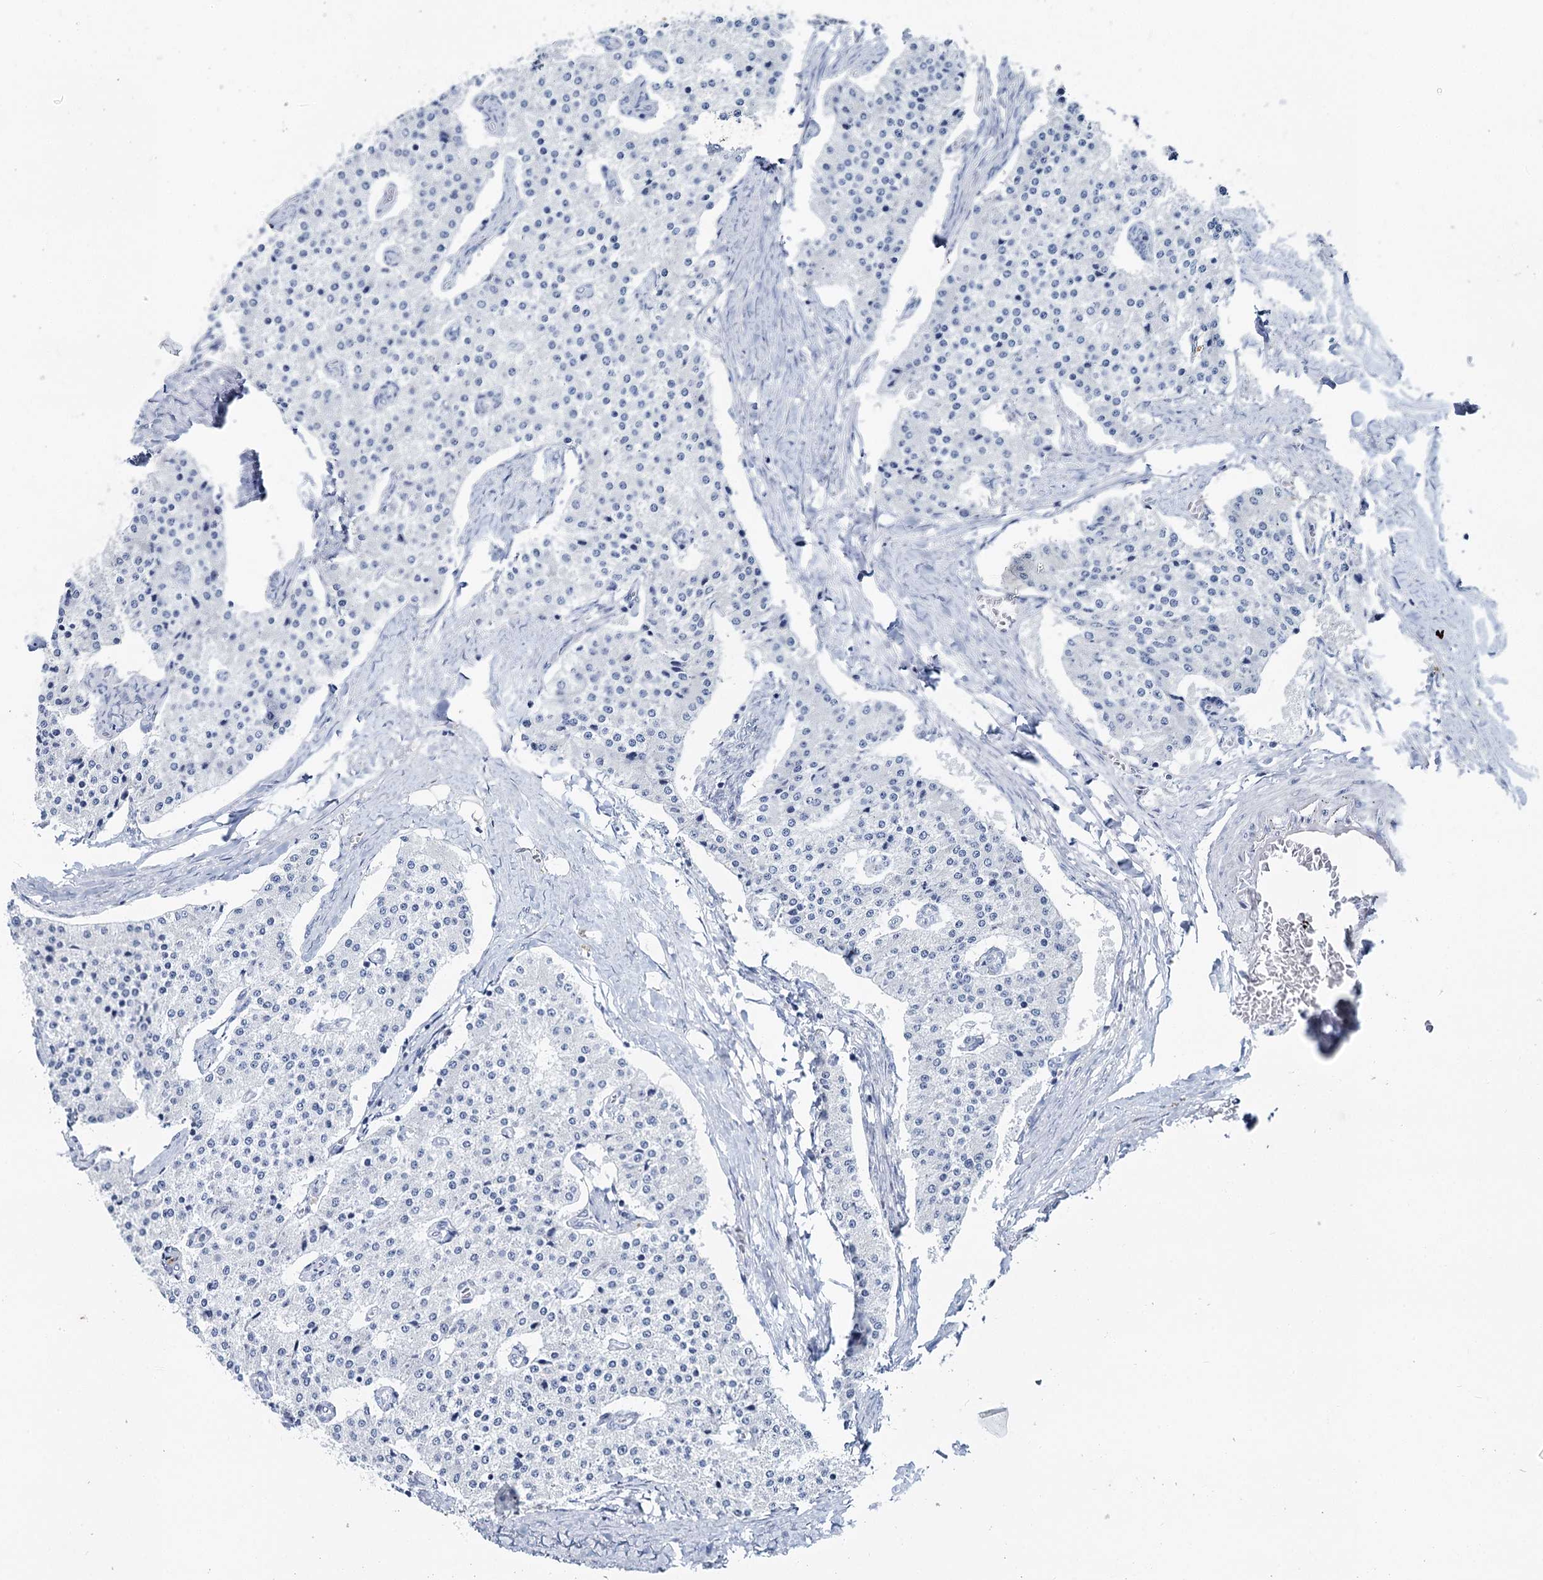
{"staining": {"intensity": "negative", "quantity": "none", "location": "none"}, "tissue": "carcinoid", "cell_type": "Tumor cells", "image_type": "cancer", "snomed": [{"axis": "morphology", "description": "Carcinoid, malignant, NOS"}, {"axis": "topography", "description": "Colon"}], "caption": "Immunohistochemistry (IHC) histopathology image of neoplastic tissue: human carcinoid stained with DAB displays no significant protein positivity in tumor cells.", "gene": "METTL7B", "patient": {"sex": "female", "age": 52}}